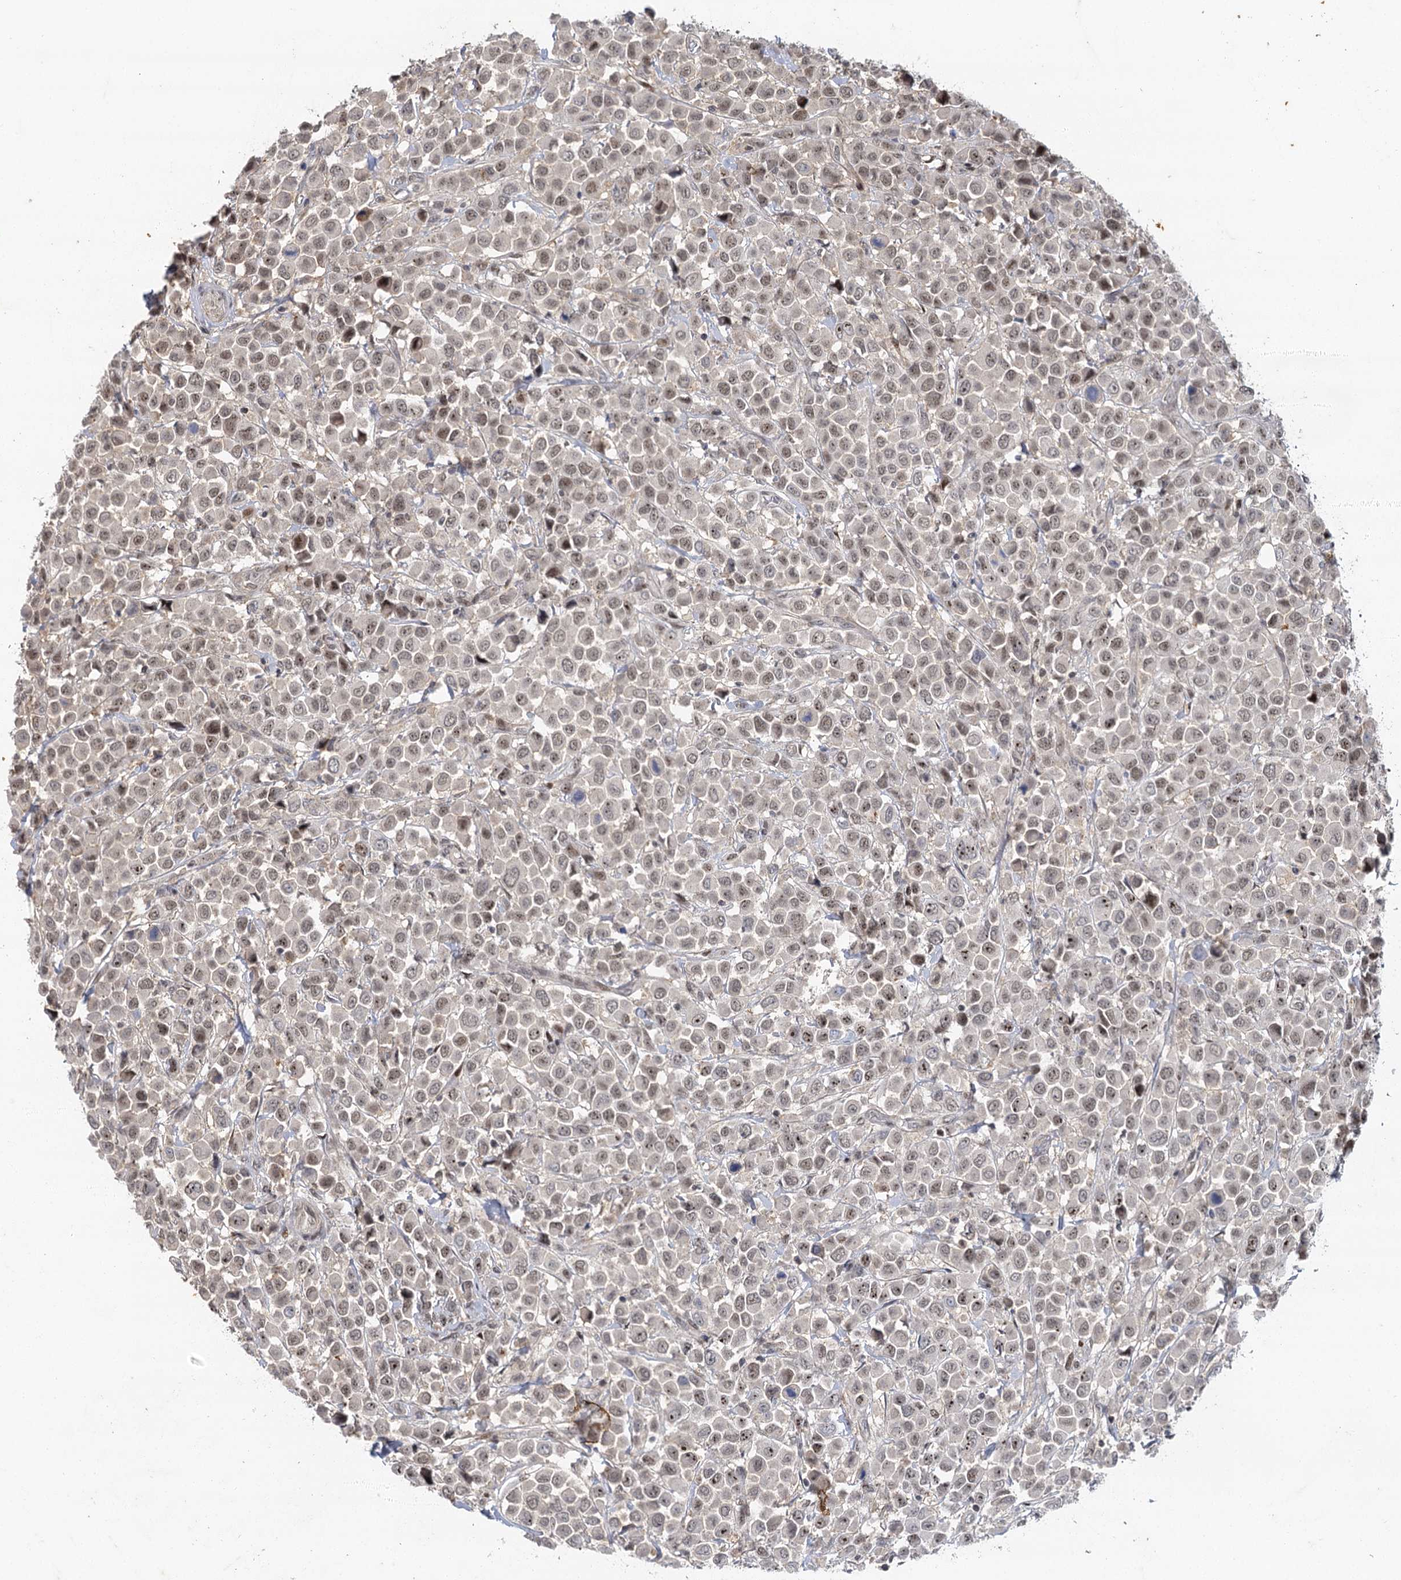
{"staining": {"intensity": "weak", "quantity": "<25%", "location": "nuclear"}, "tissue": "breast cancer", "cell_type": "Tumor cells", "image_type": "cancer", "snomed": [{"axis": "morphology", "description": "Duct carcinoma"}, {"axis": "topography", "description": "Breast"}], "caption": "Invasive ductal carcinoma (breast) was stained to show a protein in brown. There is no significant positivity in tumor cells. (DAB (3,3'-diaminobenzidine) IHC visualized using brightfield microscopy, high magnification).", "gene": "IL11RA", "patient": {"sex": "female", "age": 61}}